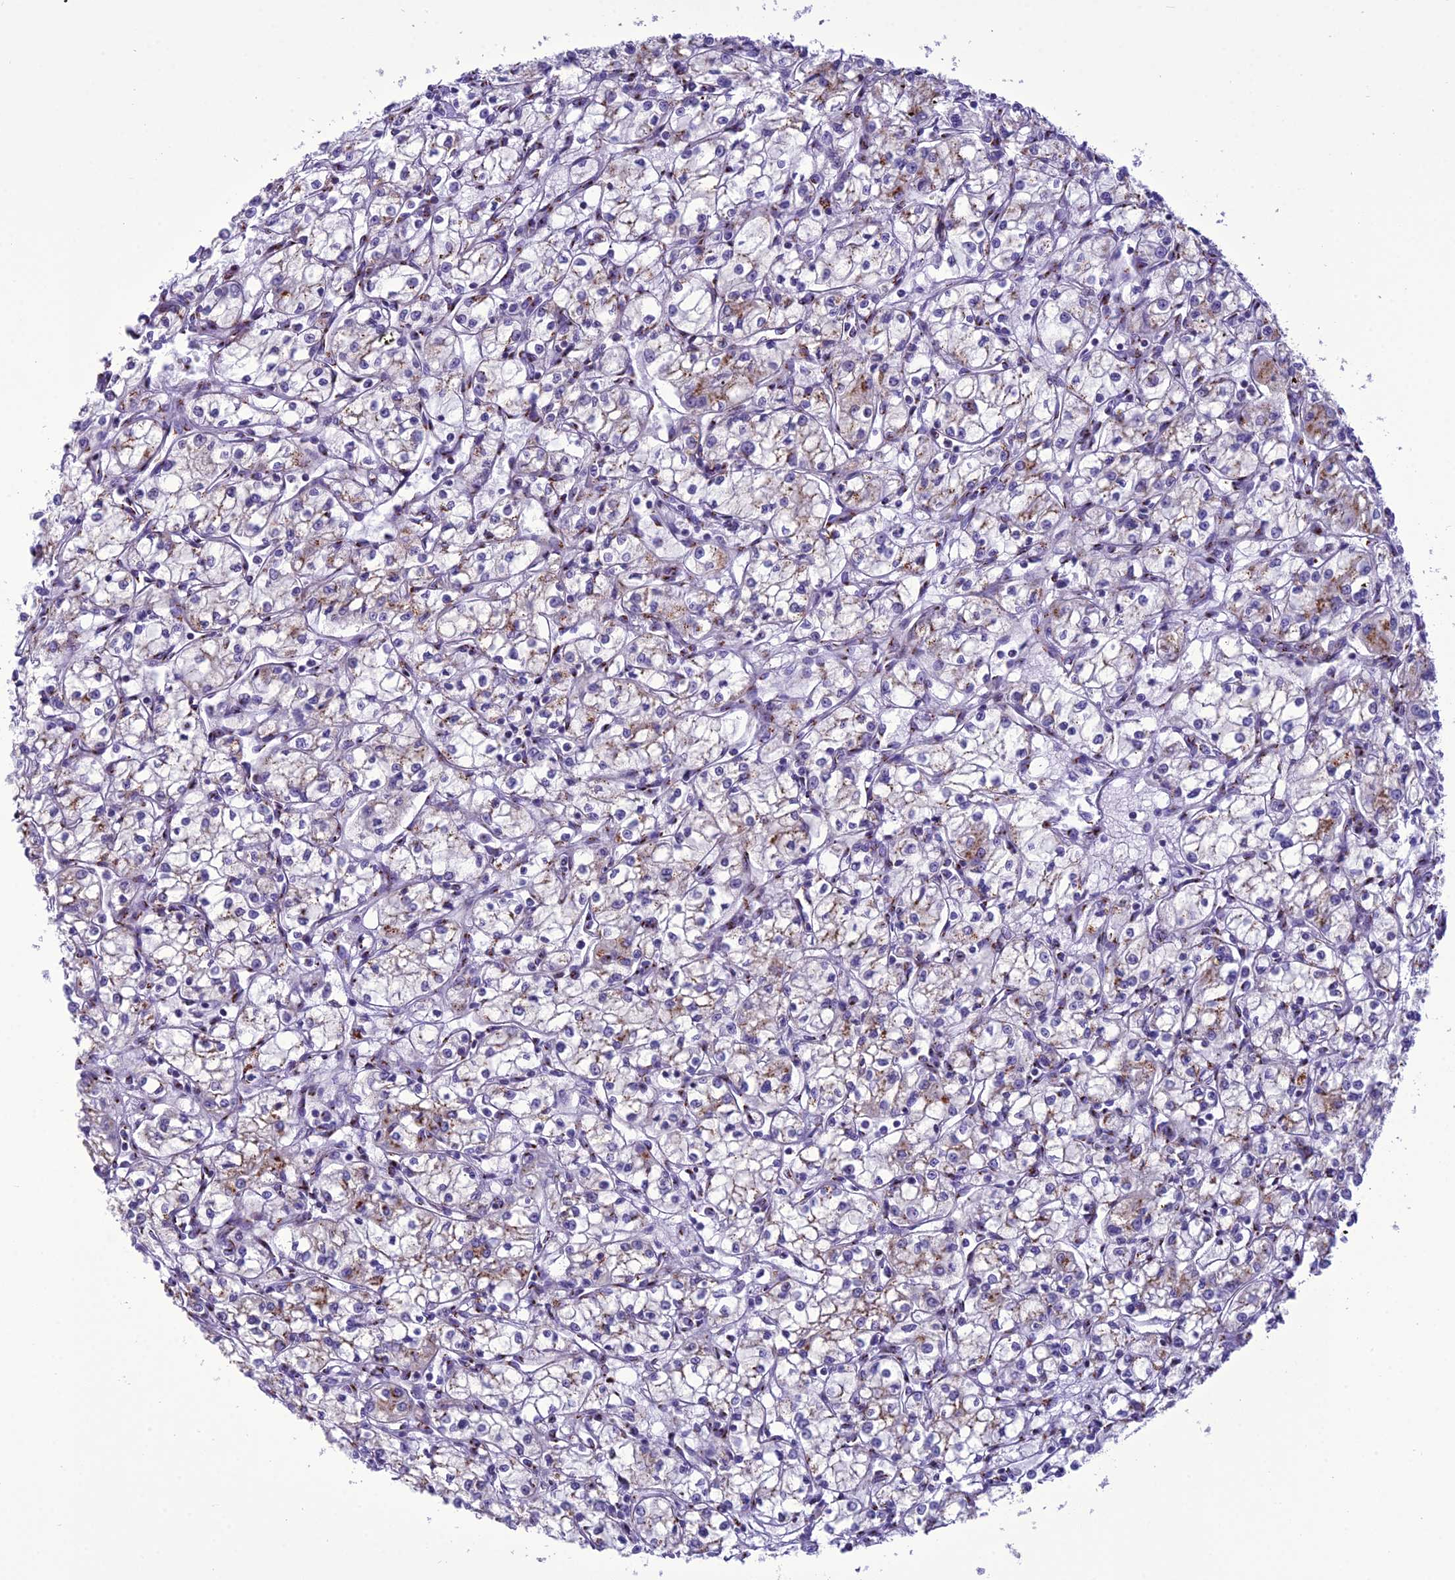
{"staining": {"intensity": "moderate", "quantity": "<25%", "location": "cytoplasmic/membranous"}, "tissue": "renal cancer", "cell_type": "Tumor cells", "image_type": "cancer", "snomed": [{"axis": "morphology", "description": "Adenocarcinoma, NOS"}, {"axis": "topography", "description": "Kidney"}], "caption": "Renal adenocarcinoma stained with DAB immunohistochemistry shows low levels of moderate cytoplasmic/membranous positivity in about <25% of tumor cells. (DAB IHC with brightfield microscopy, high magnification).", "gene": "GOLM2", "patient": {"sex": "male", "age": 59}}